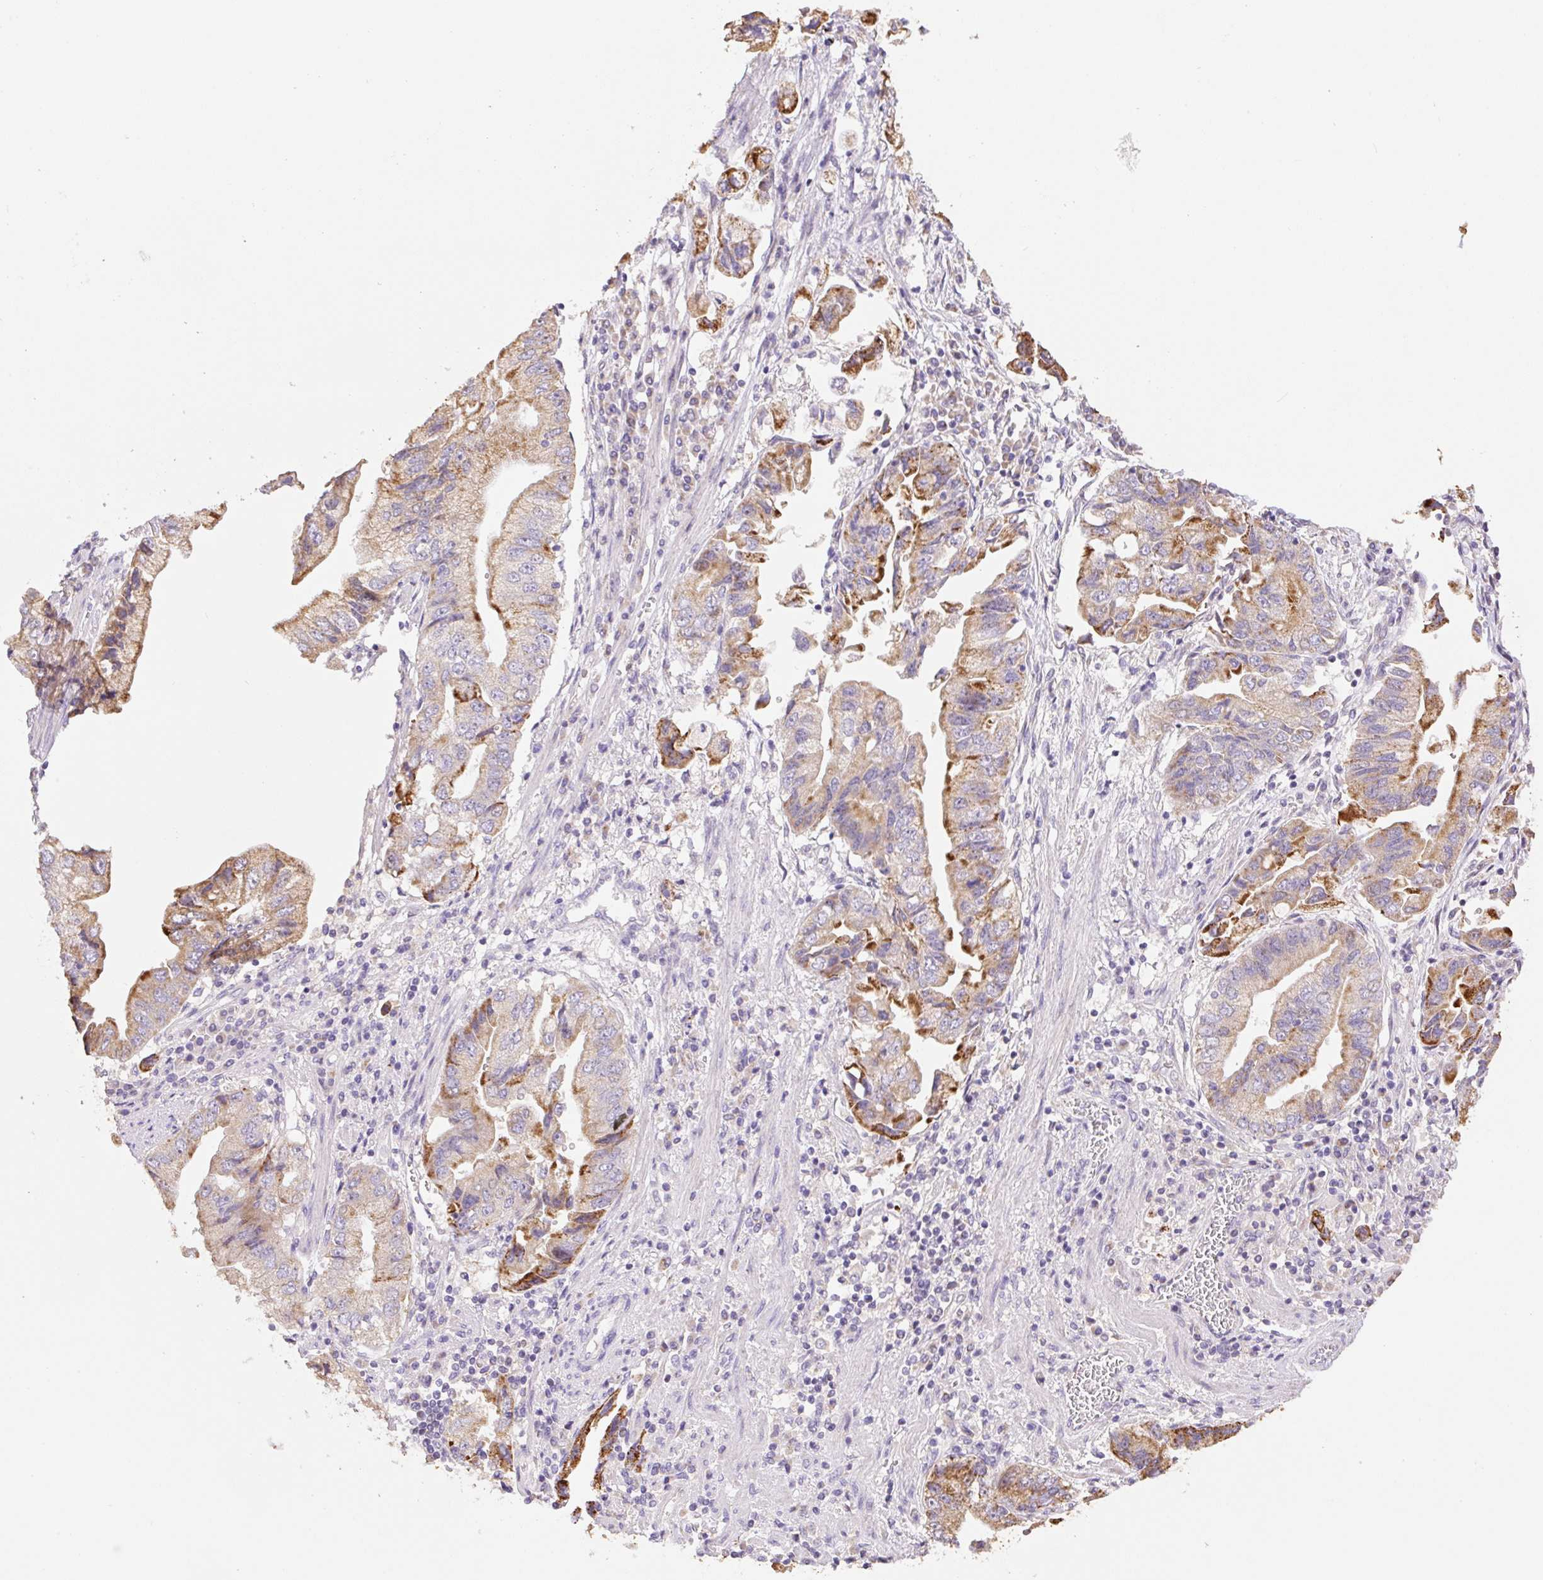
{"staining": {"intensity": "moderate", "quantity": ">75%", "location": "cytoplasmic/membranous"}, "tissue": "stomach cancer", "cell_type": "Tumor cells", "image_type": "cancer", "snomed": [{"axis": "morphology", "description": "Adenocarcinoma, NOS"}, {"axis": "topography", "description": "Stomach"}], "caption": "Protein expression analysis of stomach adenocarcinoma reveals moderate cytoplasmic/membranous positivity in about >75% of tumor cells.", "gene": "COPZ2", "patient": {"sex": "male", "age": 62}}